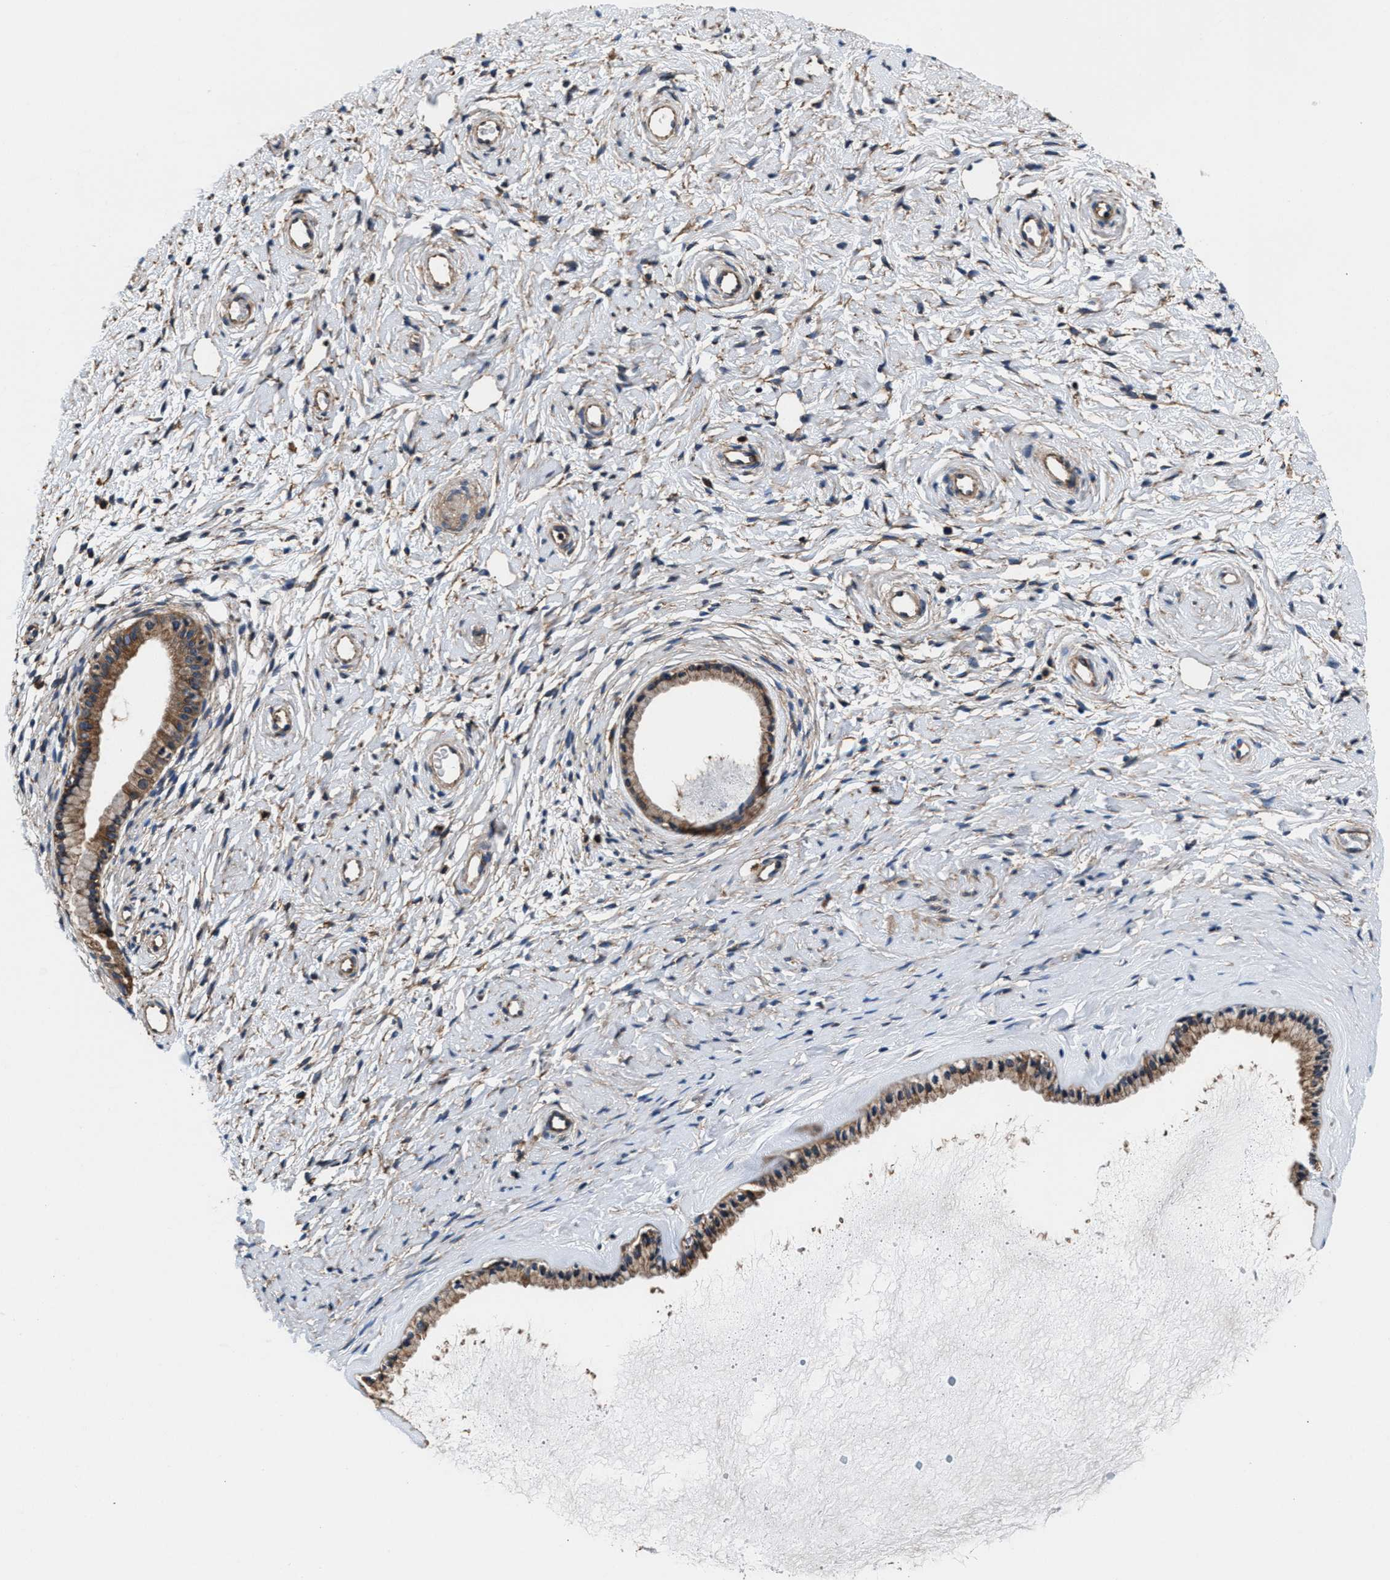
{"staining": {"intensity": "moderate", "quantity": ">75%", "location": "cytoplasmic/membranous"}, "tissue": "cervix", "cell_type": "Glandular cells", "image_type": "normal", "snomed": [{"axis": "morphology", "description": "Normal tissue, NOS"}, {"axis": "topography", "description": "Cervix"}], "caption": "A brown stain shows moderate cytoplasmic/membranous expression of a protein in glandular cells of benign human cervix. (Brightfield microscopy of DAB IHC at high magnification).", "gene": "PPP1R9B", "patient": {"sex": "female", "age": 72}}